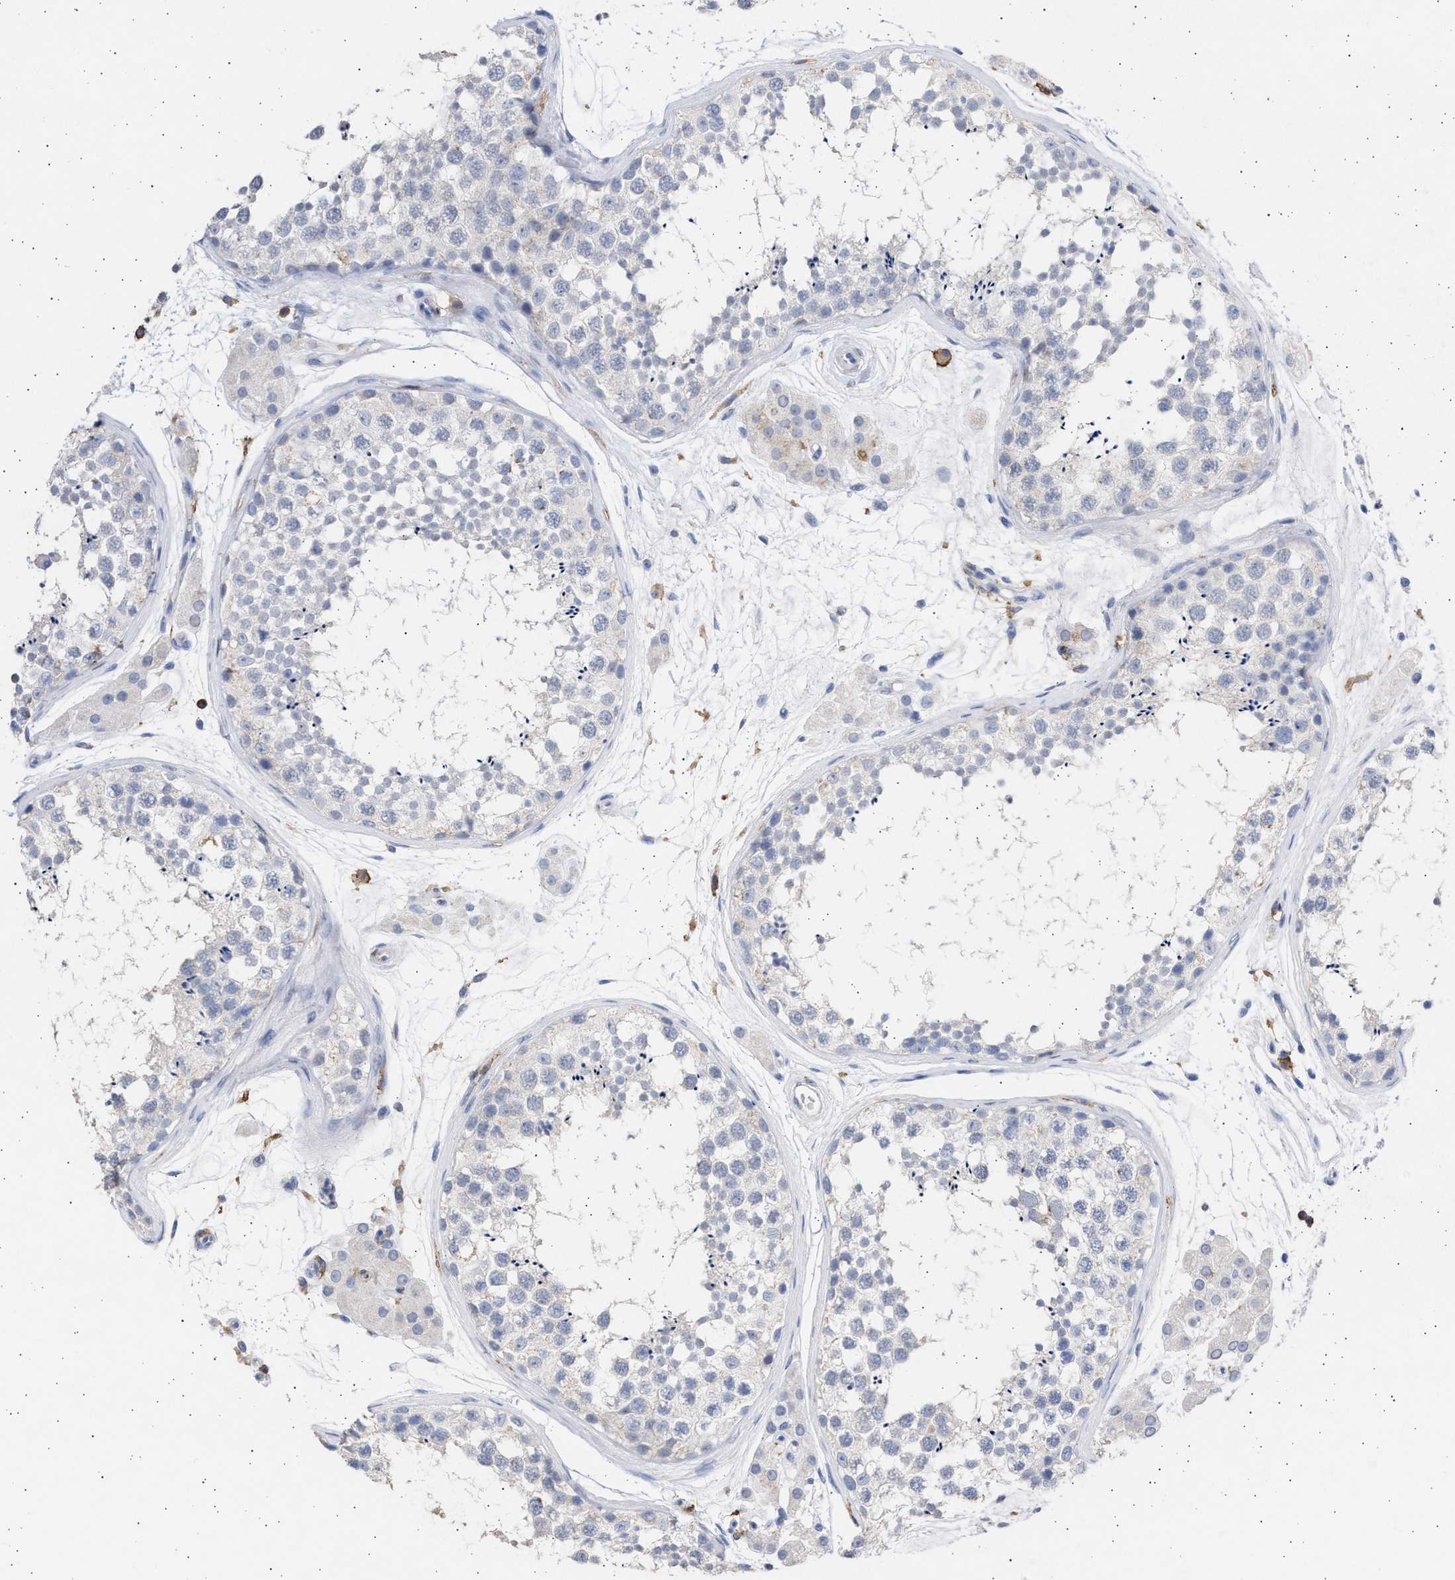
{"staining": {"intensity": "negative", "quantity": "none", "location": "none"}, "tissue": "testis", "cell_type": "Cells in seminiferous ducts", "image_type": "normal", "snomed": [{"axis": "morphology", "description": "Normal tissue, NOS"}, {"axis": "topography", "description": "Testis"}], "caption": "IHC micrograph of unremarkable testis stained for a protein (brown), which reveals no staining in cells in seminiferous ducts.", "gene": "FCER1A", "patient": {"sex": "male", "age": 56}}